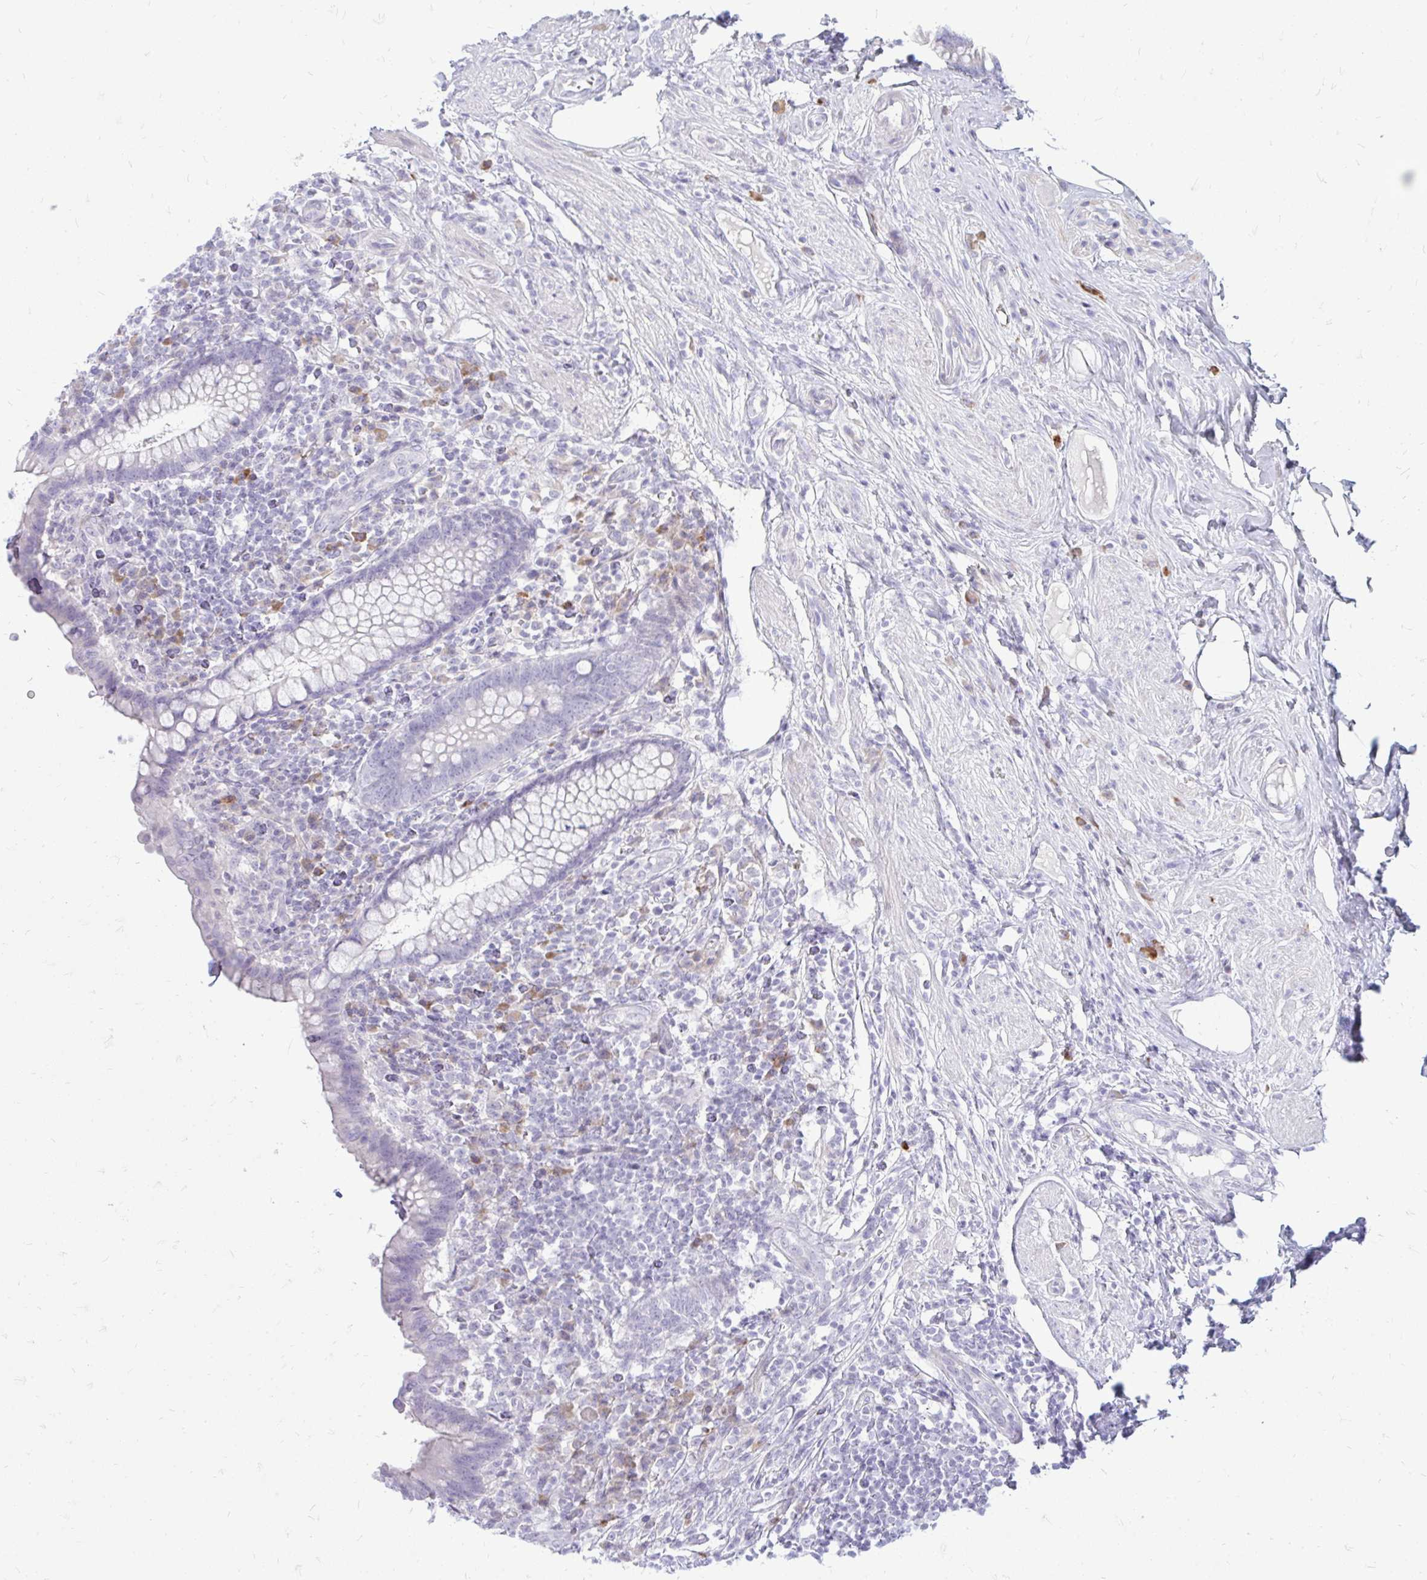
{"staining": {"intensity": "negative", "quantity": "none", "location": "none"}, "tissue": "appendix", "cell_type": "Glandular cells", "image_type": "normal", "snomed": [{"axis": "morphology", "description": "Normal tissue, NOS"}, {"axis": "topography", "description": "Appendix"}], "caption": "DAB immunohistochemical staining of benign human appendix displays no significant staining in glandular cells.", "gene": "TSPEAR", "patient": {"sex": "female", "age": 56}}